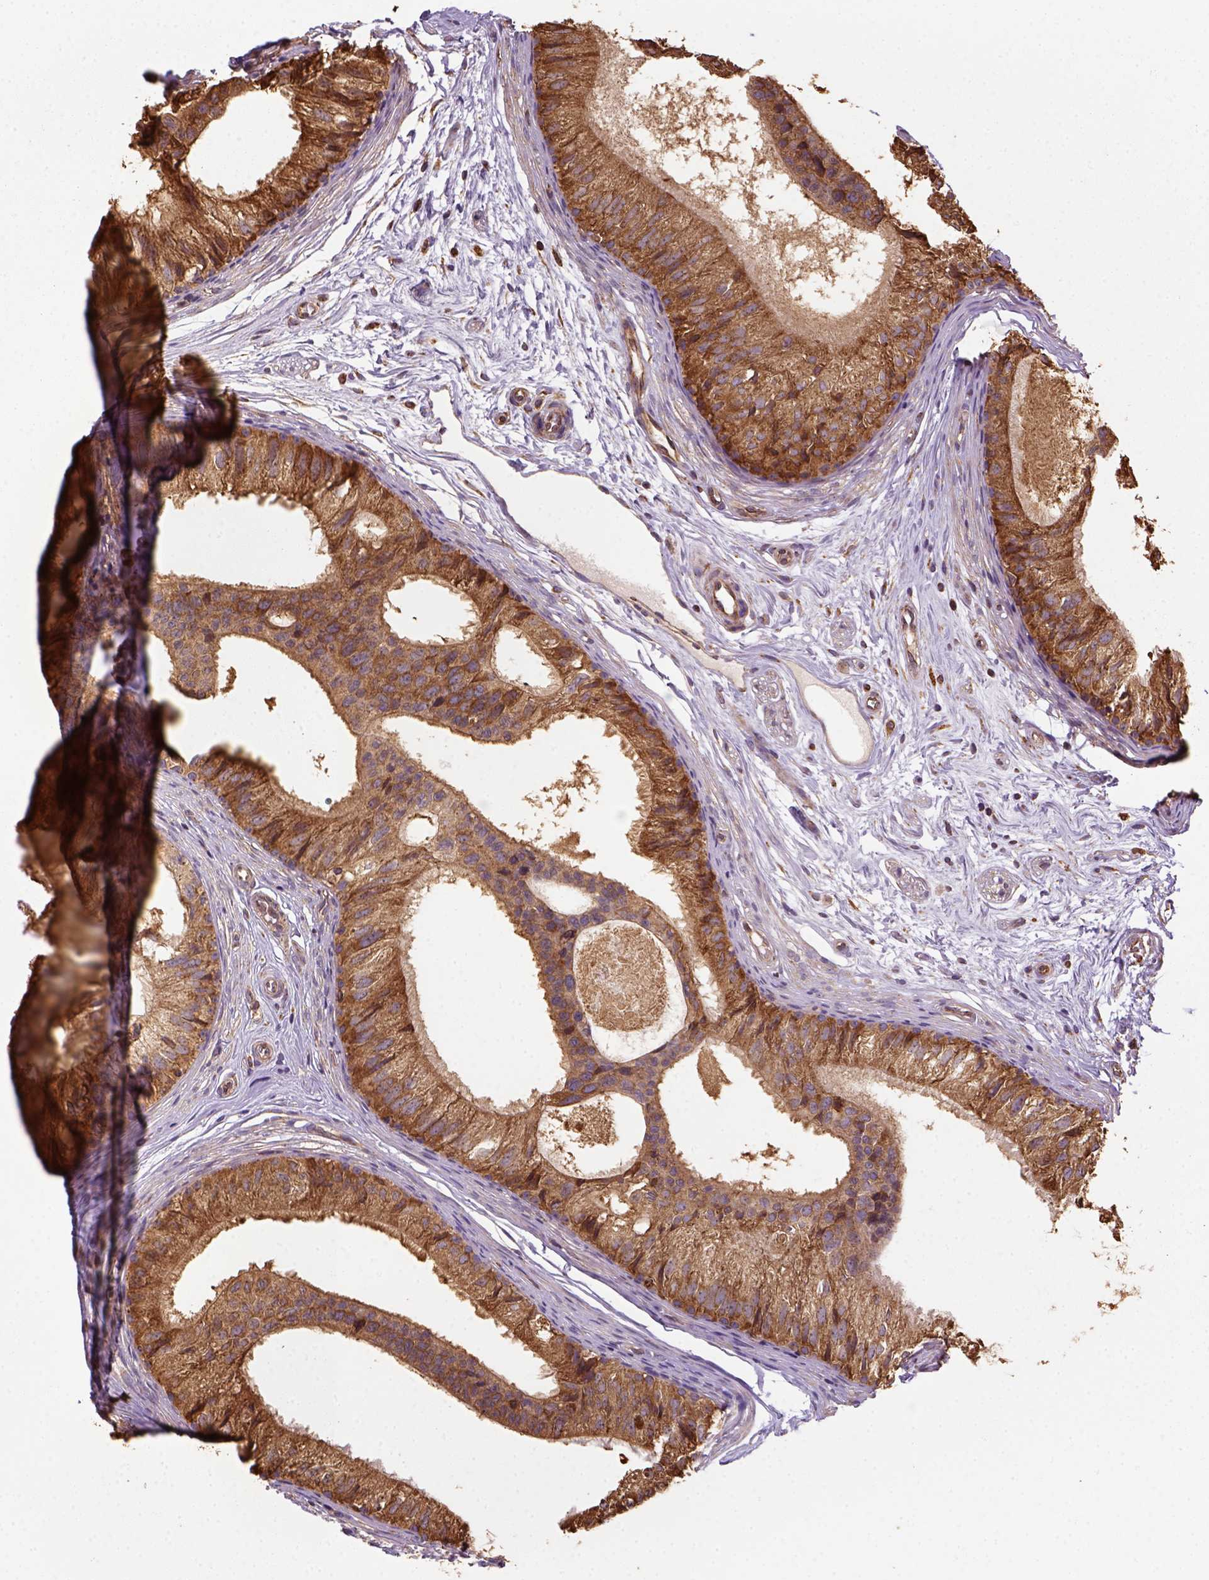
{"staining": {"intensity": "strong", "quantity": ">75%", "location": "cytoplasmic/membranous"}, "tissue": "epididymis", "cell_type": "Glandular cells", "image_type": "normal", "snomed": [{"axis": "morphology", "description": "Normal tissue, NOS"}, {"axis": "topography", "description": "Epididymis"}], "caption": "High-magnification brightfield microscopy of normal epididymis stained with DAB (3,3'-diaminobenzidine) (brown) and counterstained with hematoxylin (blue). glandular cells exhibit strong cytoplasmic/membranous expression is present in approximately>75% of cells.", "gene": "MAPK8IP3", "patient": {"sex": "male", "age": 25}}